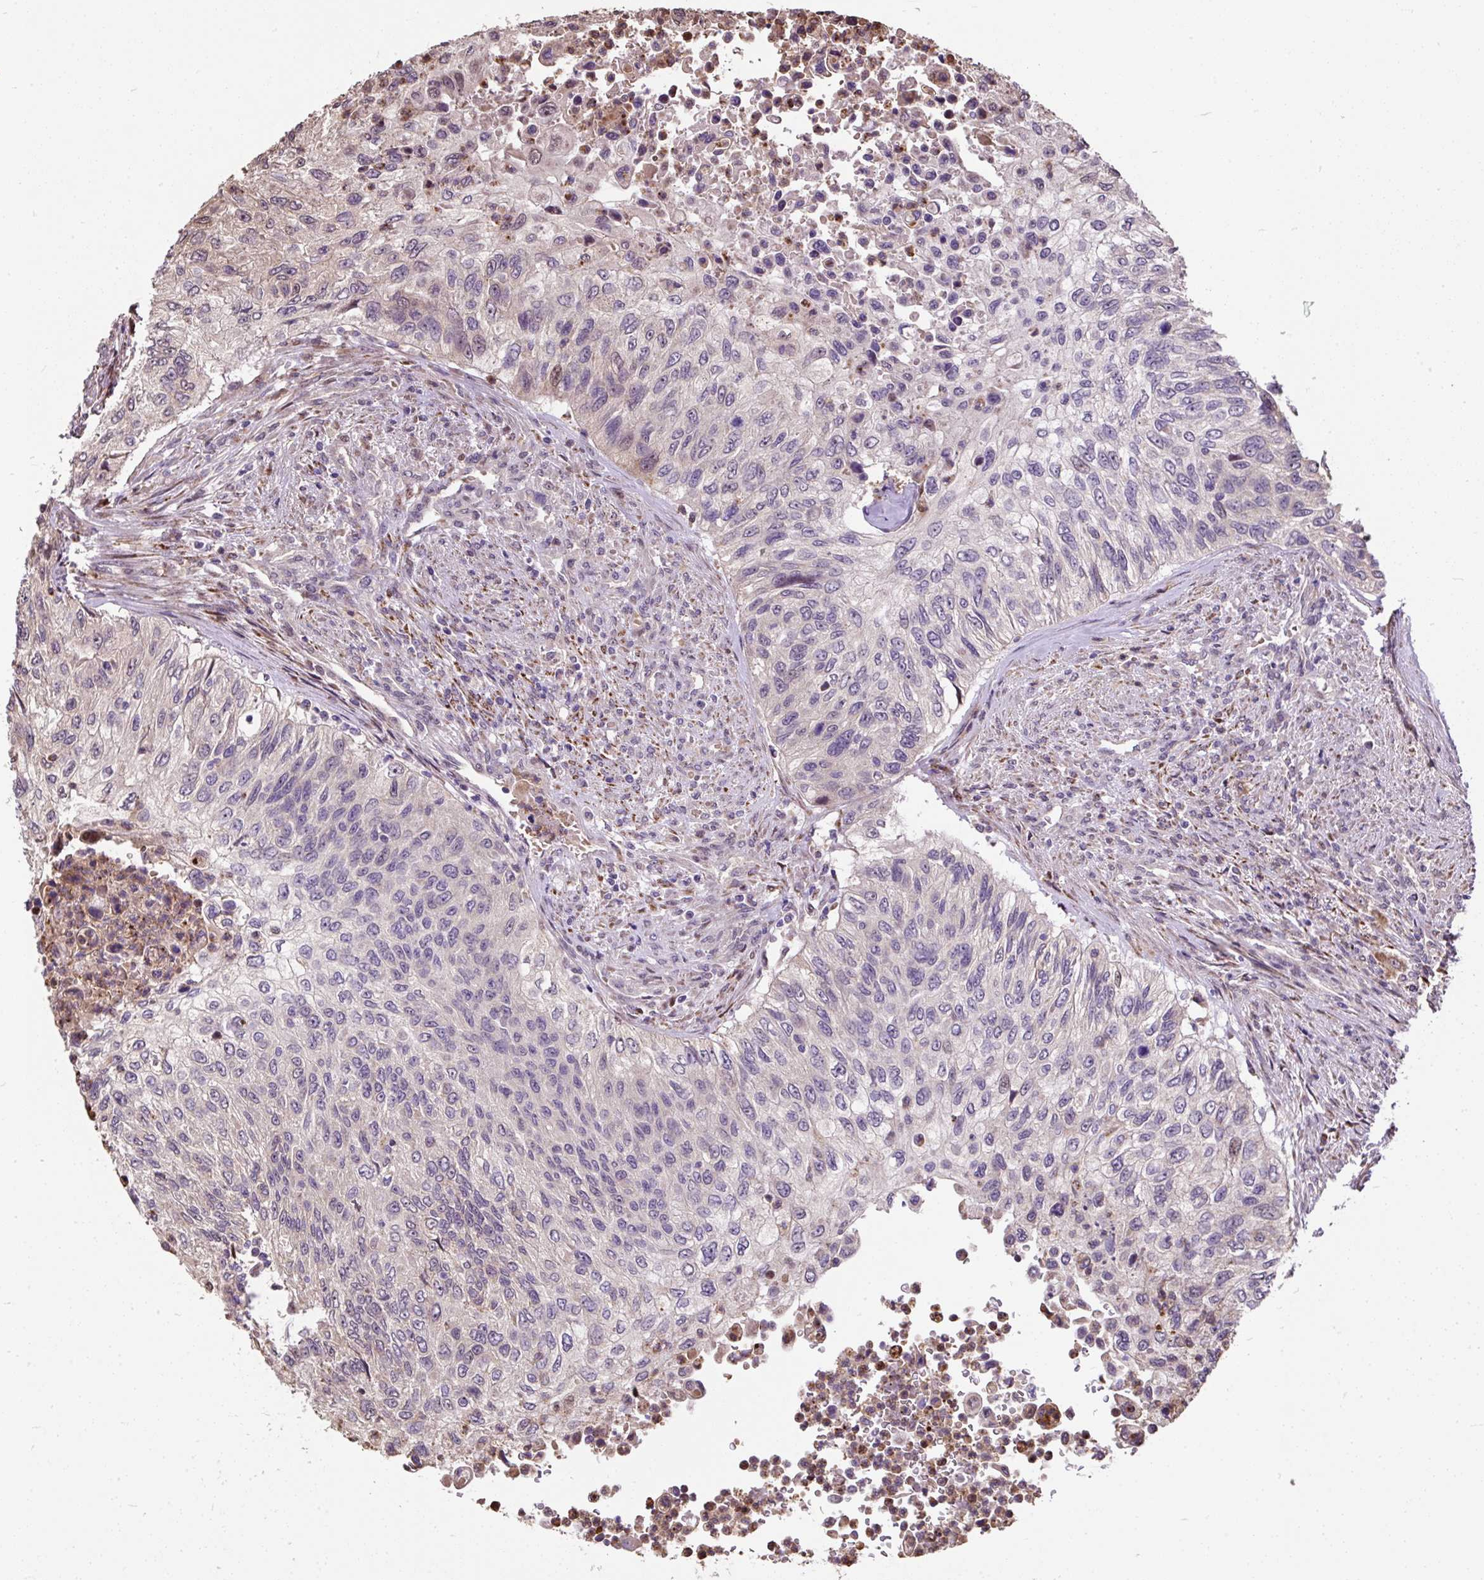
{"staining": {"intensity": "weak", "quantity": "<25%", "location": "nuclear"}, "tissue": "urothelial cancer", "cell_type": "Tumor cells", "image_type": "cancer", "snomed": [{"axis": "morphology", "description": "Urothelial carcinoma, High grade"}, {"axis": "topography", "description": "Urinary bladder"}], "caption": "A histopathology image of human urothelial carcinoma (high-grade) is negative for staining in tumor cells. (Brightfield microscopy of DAB (3,3'-diaminobenzidine) IHC at high magnification).", "gene": "PUS7L", "patient": {"sex": "female", "age": 60}}